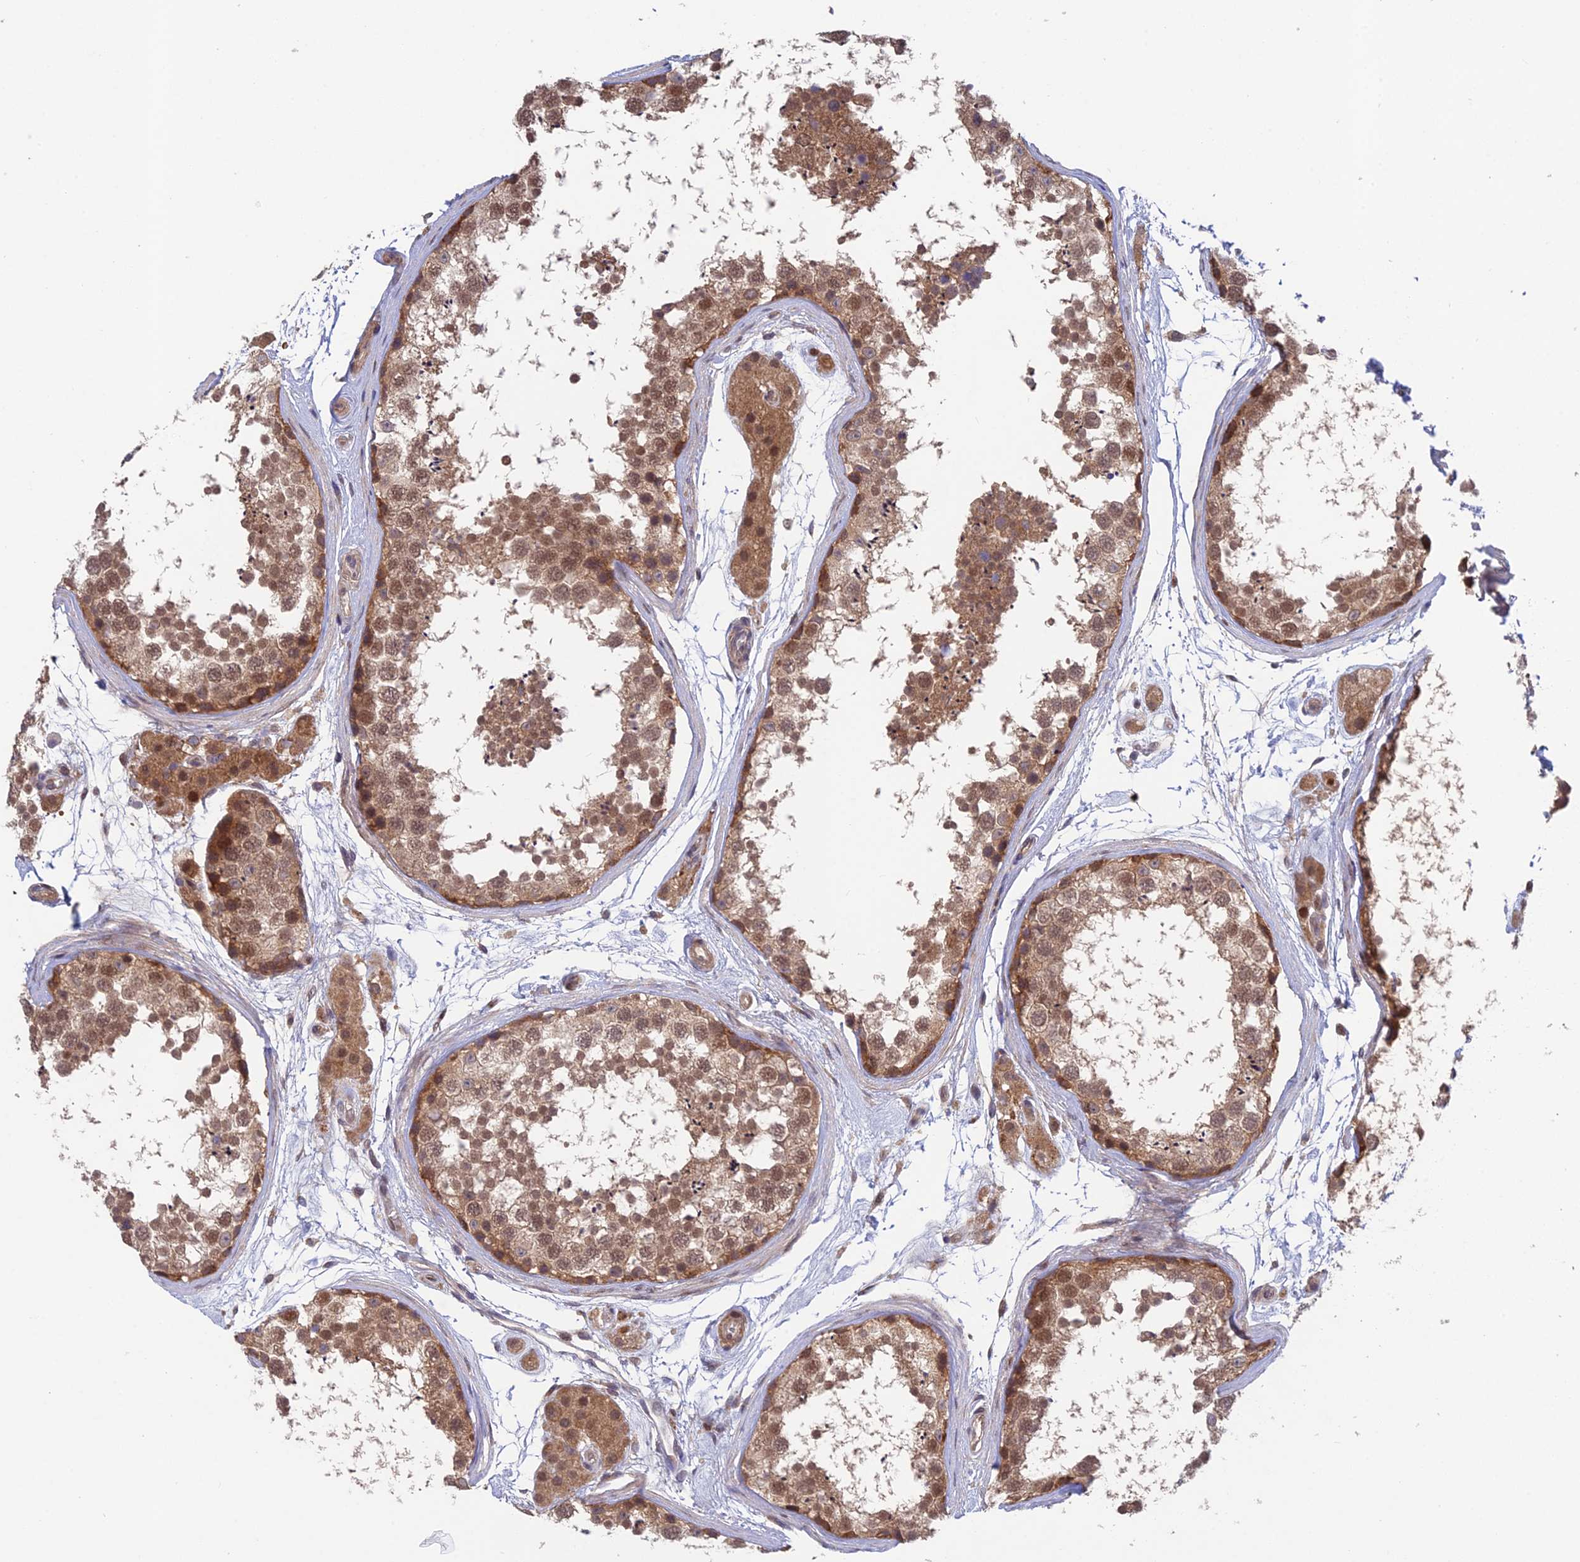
{"staining": {"intensity": "moderate", "quantity": ">75%", "location": "cytoplasmic/membranous,nuclear"}, "tissue": "testis", "cell_type": "Cells in seminiferous ducts", "image_type": "normal", "snomed": [{"axis": "morphology", "description": "Normal tissue, NOS"}, {"axis": "topography", "description": "Testis"}], "caption": "Moderate cytoplasmic/membranous,nuclear positivity for a protein is identified in about >75% of cells in seminiferous ducts of unremarkable testis using IHC.", "gene": "UROS", "patient": {"sex": "male", "age": 56}}